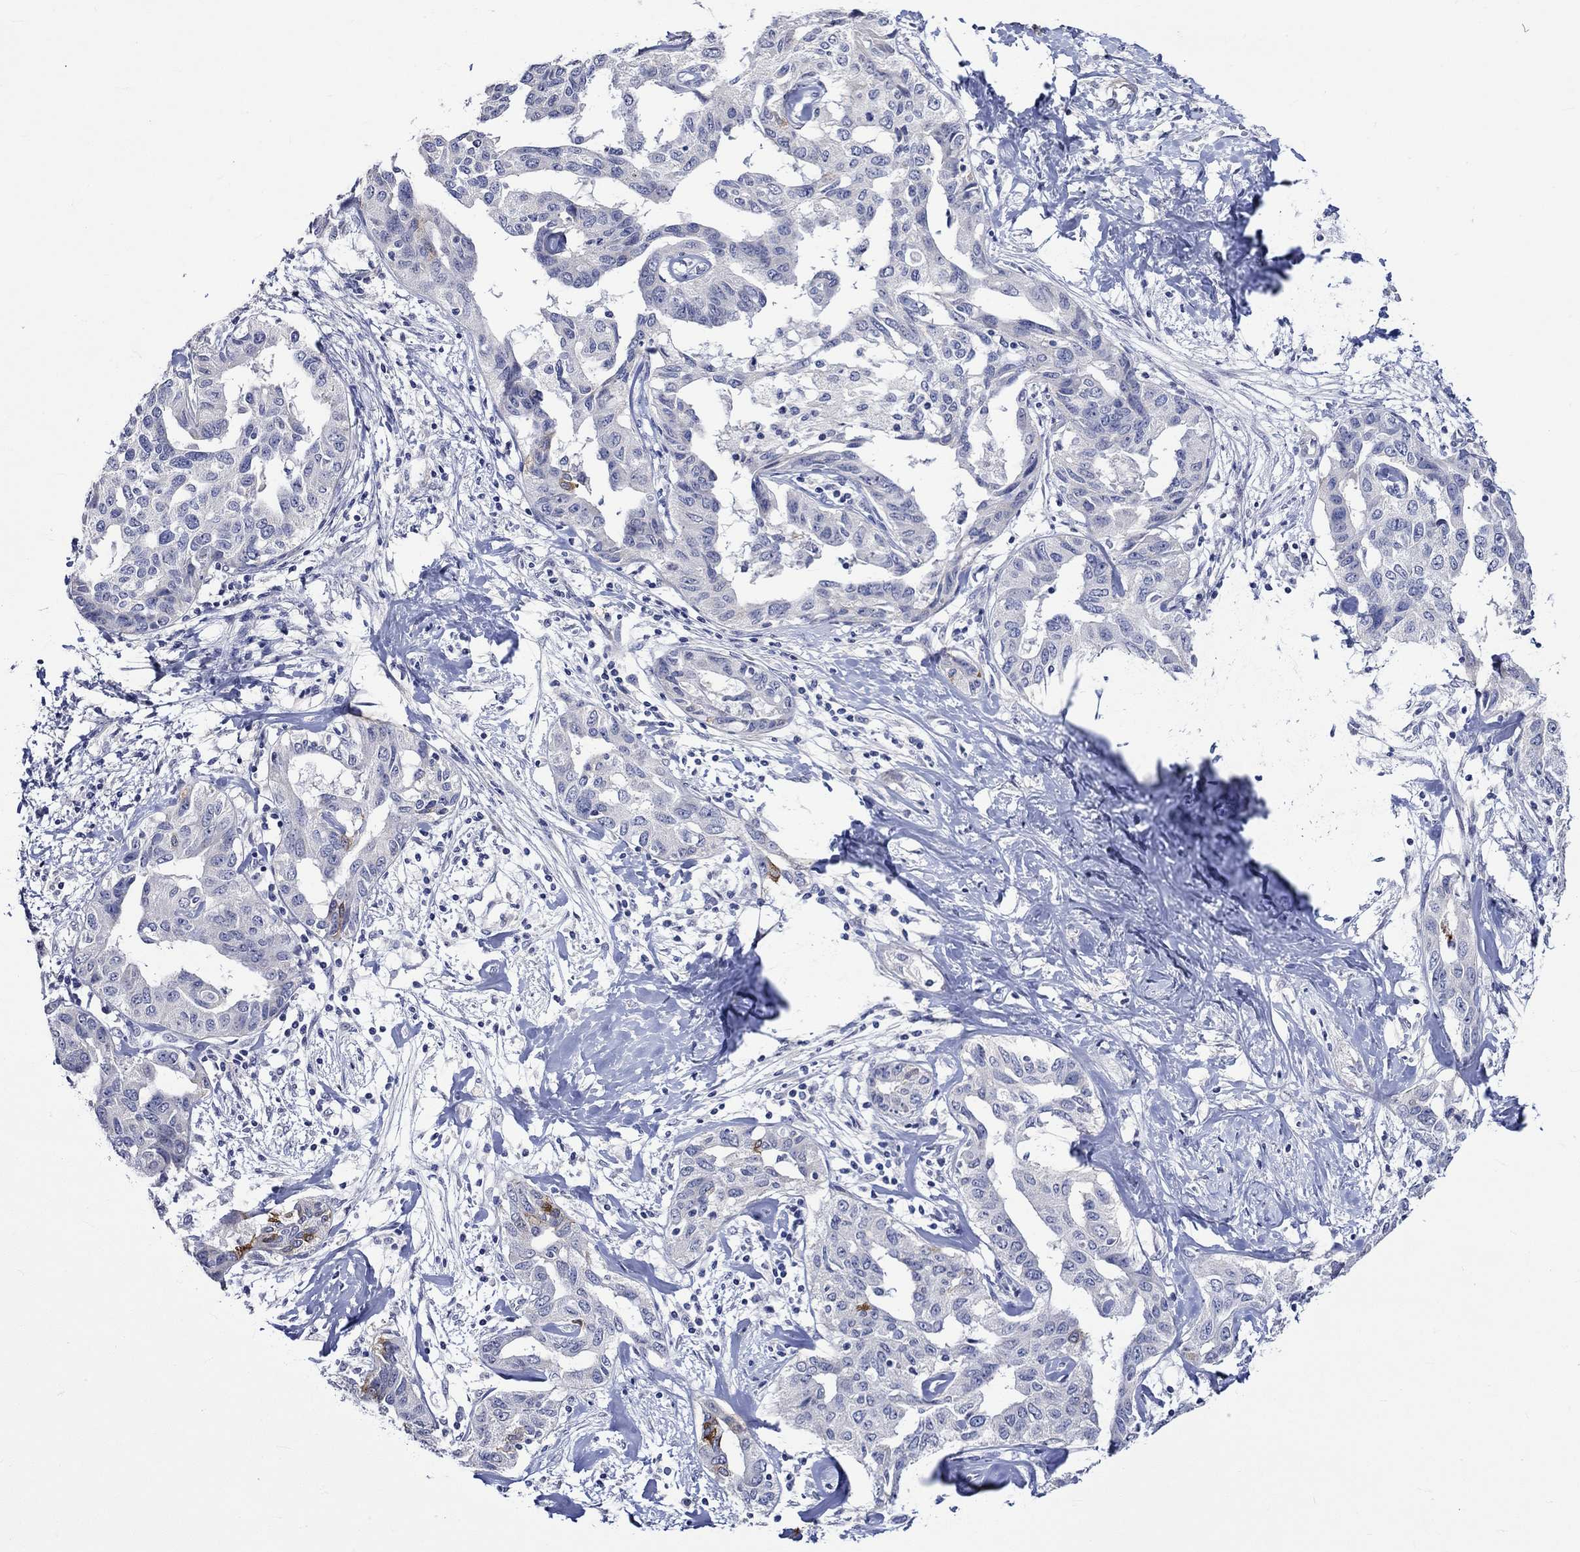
{"staining": {"intensity": "strong", "quantity": "<25%", "location": "cytoplasmic/membranous"}, "tissue": "liver cancer", "cell_type": "Tumor cells", "image_type": "cancer", "snomed": [{"axis": "morphology", "description": "Cholangiocarcinoma"}, {"axis": "topography", "description": "Liver"}], "caption": "Human cholangiocarcinoma (liver) stained for a protein (brown) shows strong cytoplasmic/membranous positive expression in about <25% of tumor cells.", "gene": "CRYAB", "patient": {"sex": "male", "age": 59}}